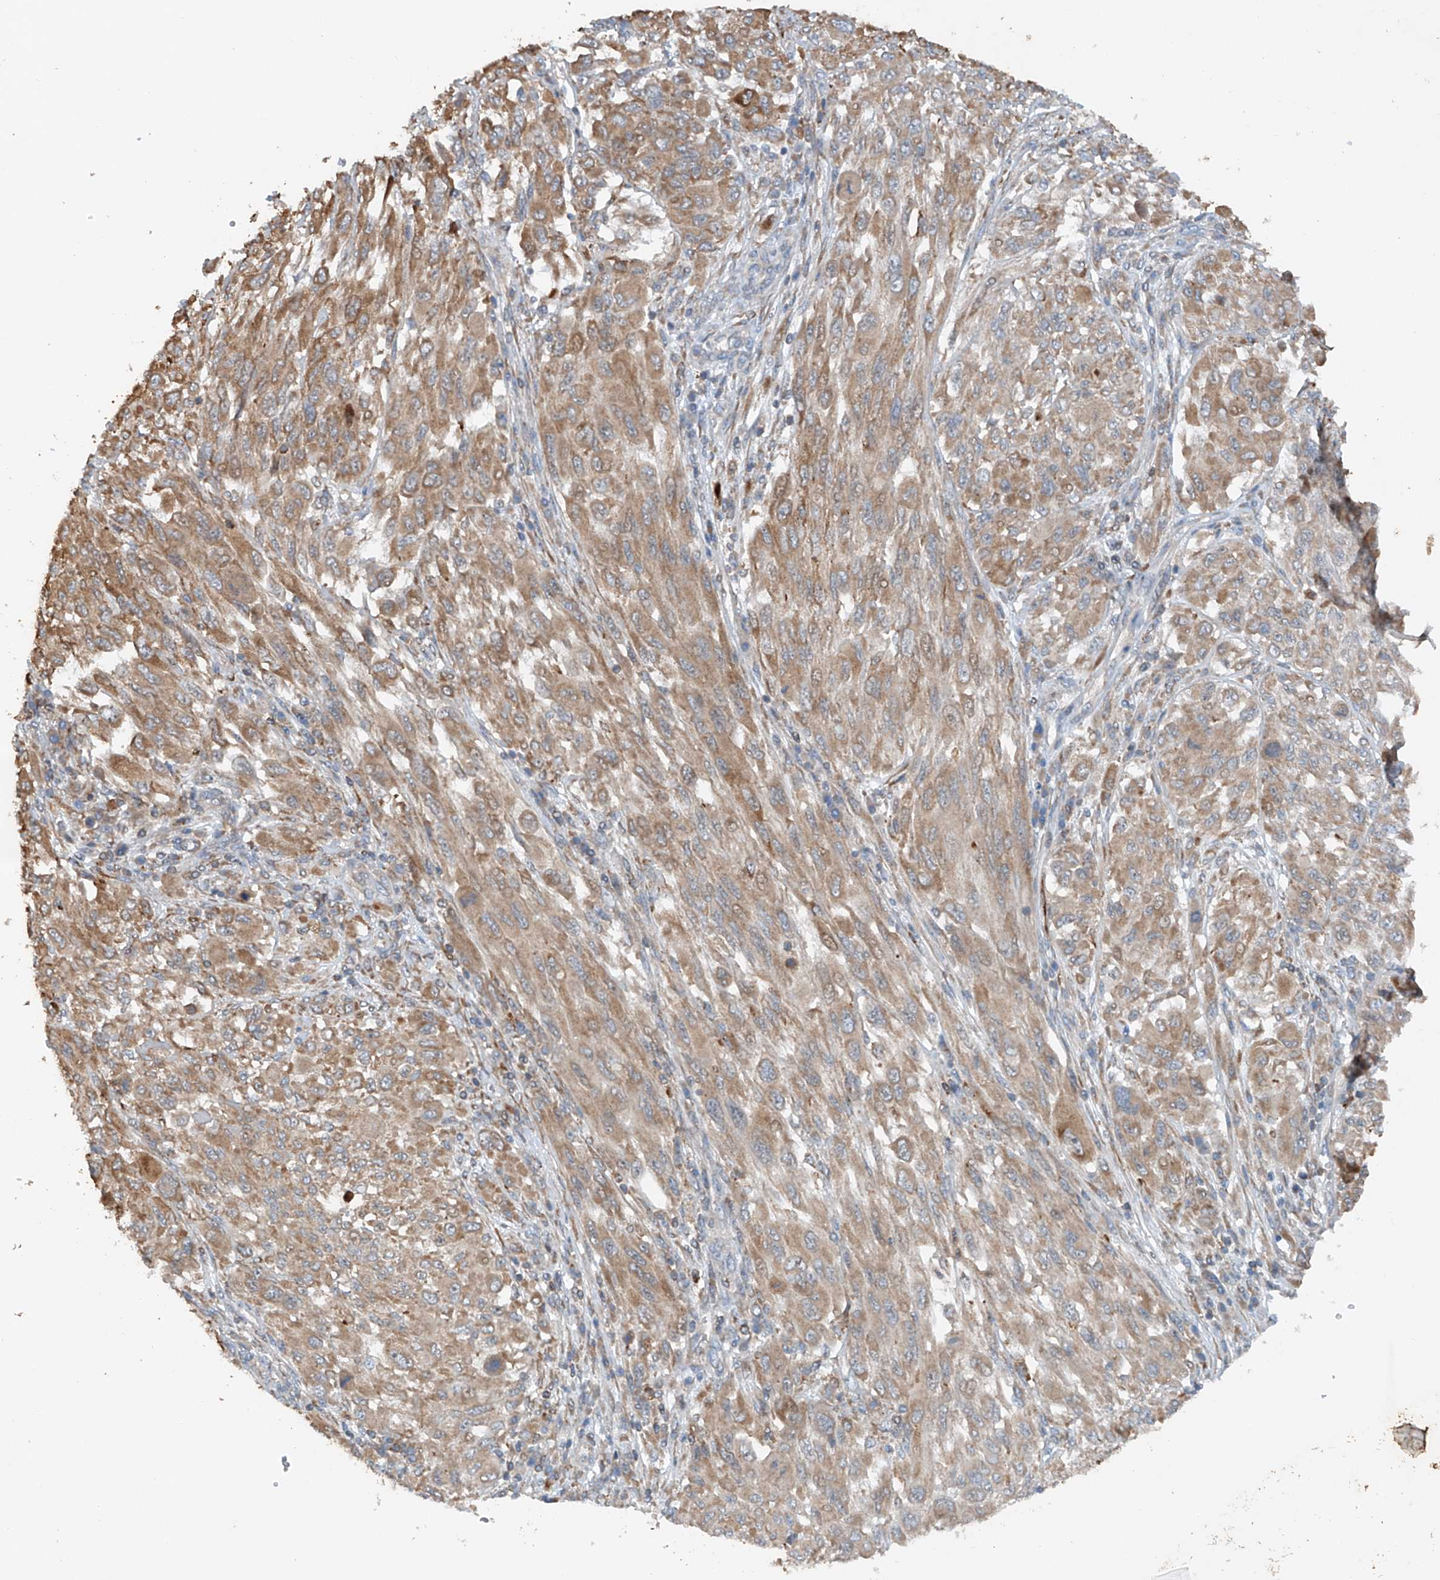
{"staining": {"intensity": "weak", "quantity": ">75%", "location": "cytoplasmic/membranous"}, "tissue": "melanoma", "cell_type": "Tumor cells", "image_type": "cancer", "snomed": [{"axis": "morphology", "description": "Malignant melanoma, NOS"}, {"axis": "topography", "description": "Skin"}], "caption": "Weak cytoplasmic/membranous protein staining is seen in approximately >75% of tumor cells in melanoma.", "gene": "CEP85L", "patient": {"sex": "female", "age": 91}}